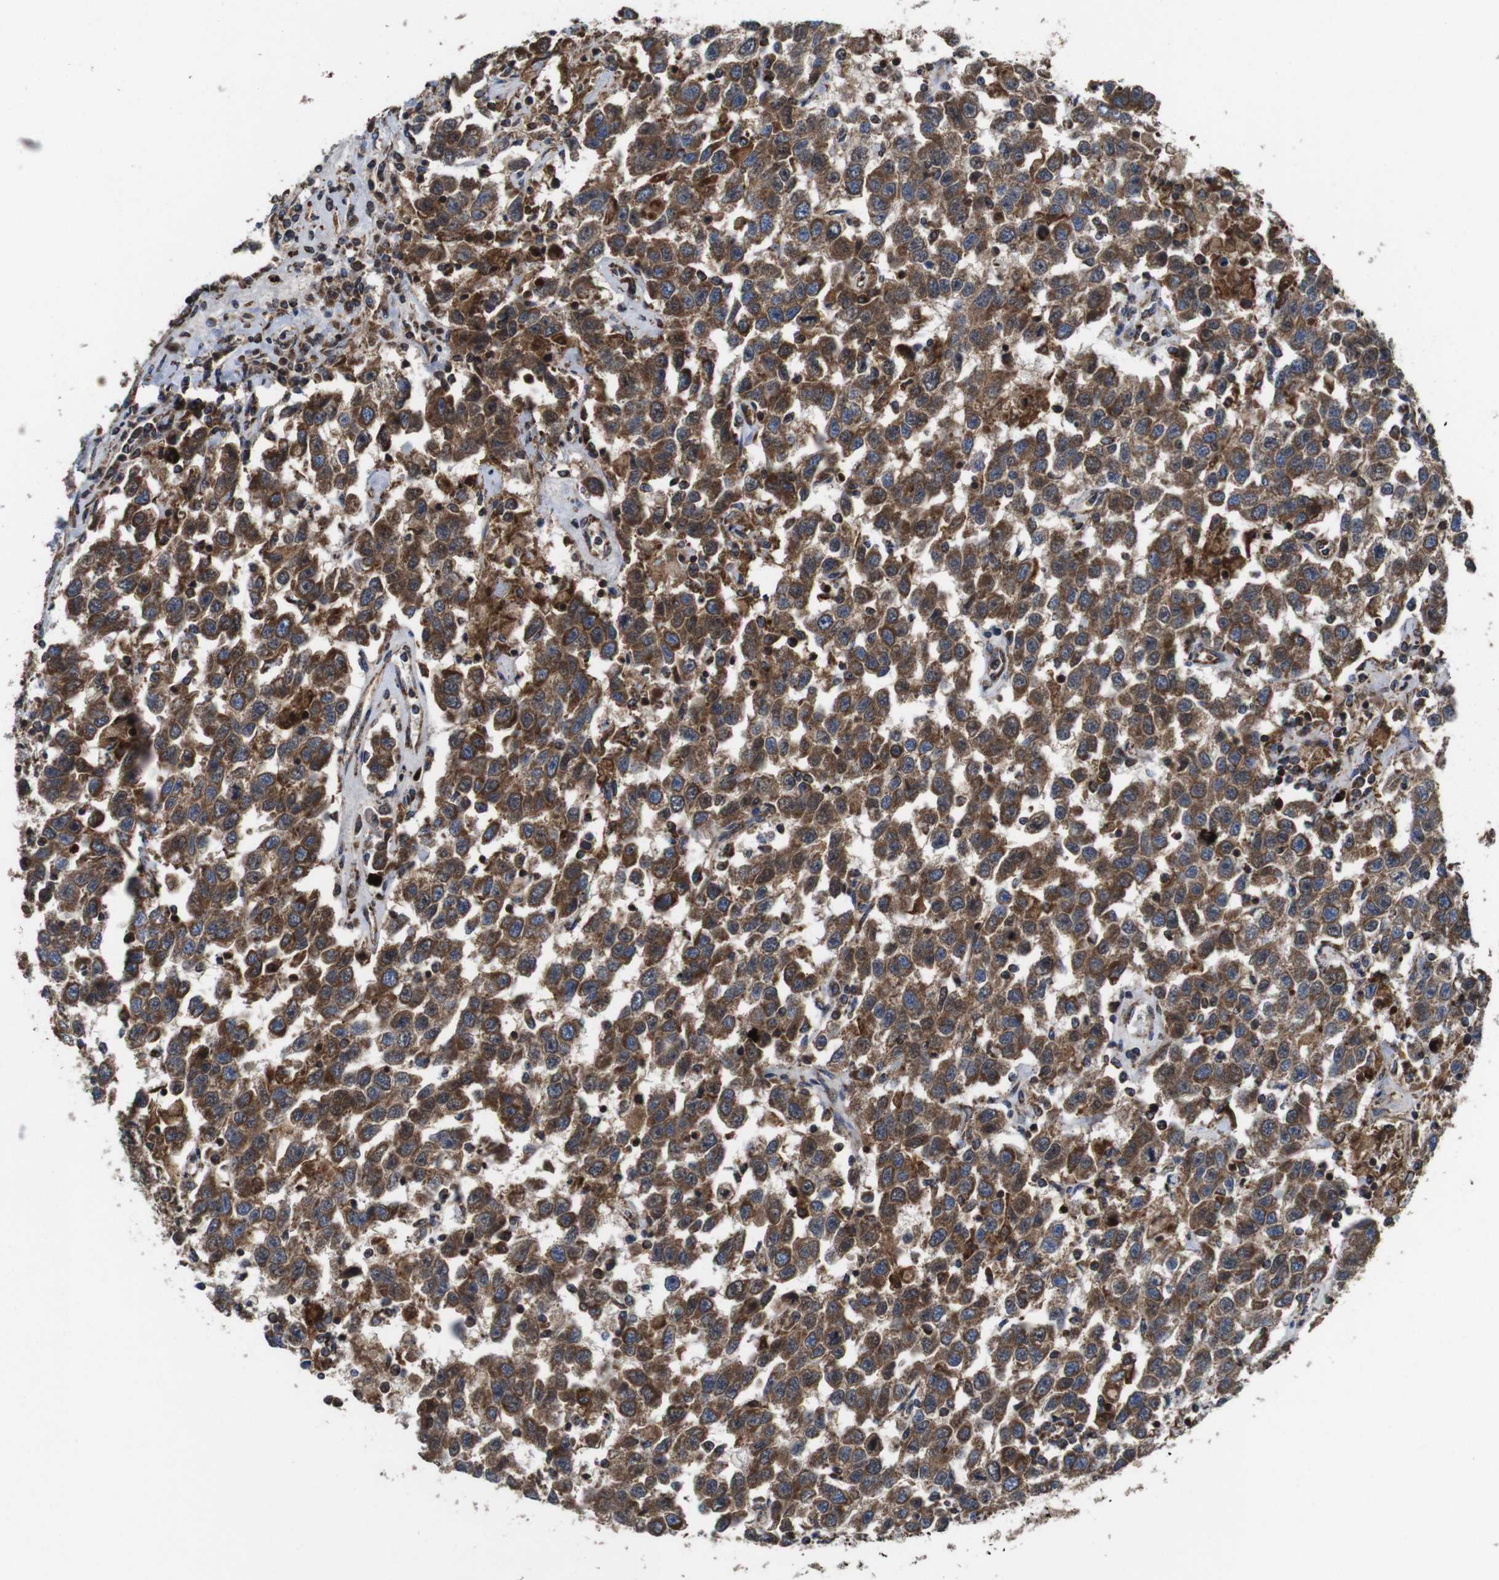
{"staining": {"intensity": "moderate", "quantity": ">75%", "location": "cytoplasmic/membranous"}, "tissue": "testis cancer", "cell_type": "Tumor cells", "image_type": "cancer", "snomed": [{"axis": "morphology", "description": "Seminoma, NOS"}, {"axis": "topography", "description": "Testis"}], "caption": "Protein expression analysis of testis cancer (seminoma) displays moderate cytoplasmic/membranous positivity in about >75% of tumor cells. The protein is stained brown, and the nuclei are stained in blue (DAB IHC with brightfield microscopy, high magnification).", "gene": "HK1", "patient": {"sex": "male", "age": 41}}